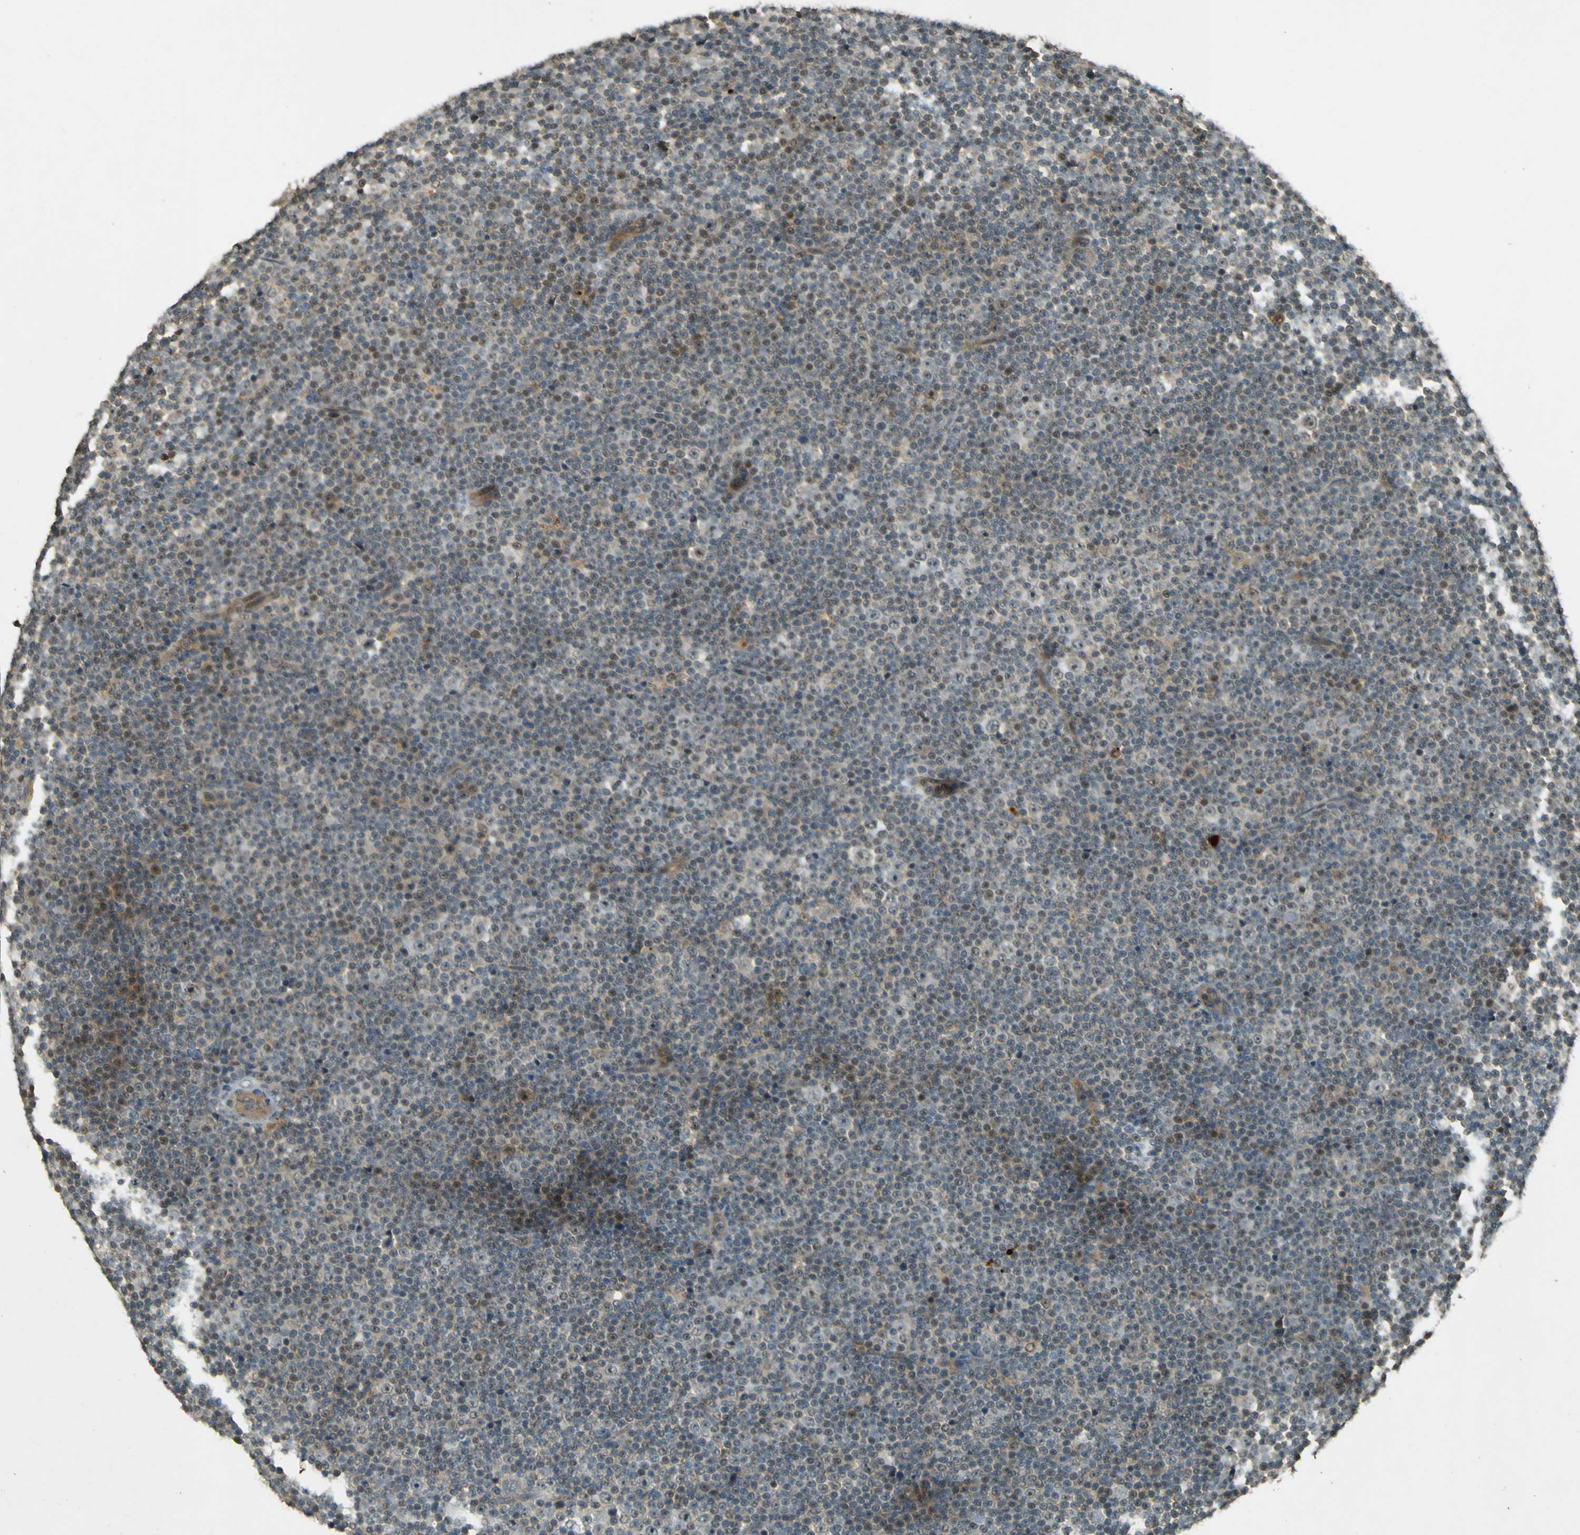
{"staining": {"intensity": "weak", "quantity": "25%-75%", "location": "cytoplasmic/membranous"}, "tissue": "lymphoma", "cell_type": "Tumor cells", "image_type": "cancer", "snomed": [{"axis": "morphology", "description": "Malignant lymphoma, non-Hodgkin's type, Low grade"}, {"axis": "topography", "description": "Lymph node"}], "caption": "Brown immunohistochemical staining in lymphoma reveals weak cytoplasmic/membranous positivity in about 25%-75% of tumor cells.", "gene": "MPDZ", "patient": {"sex": "female", "age": 67}}